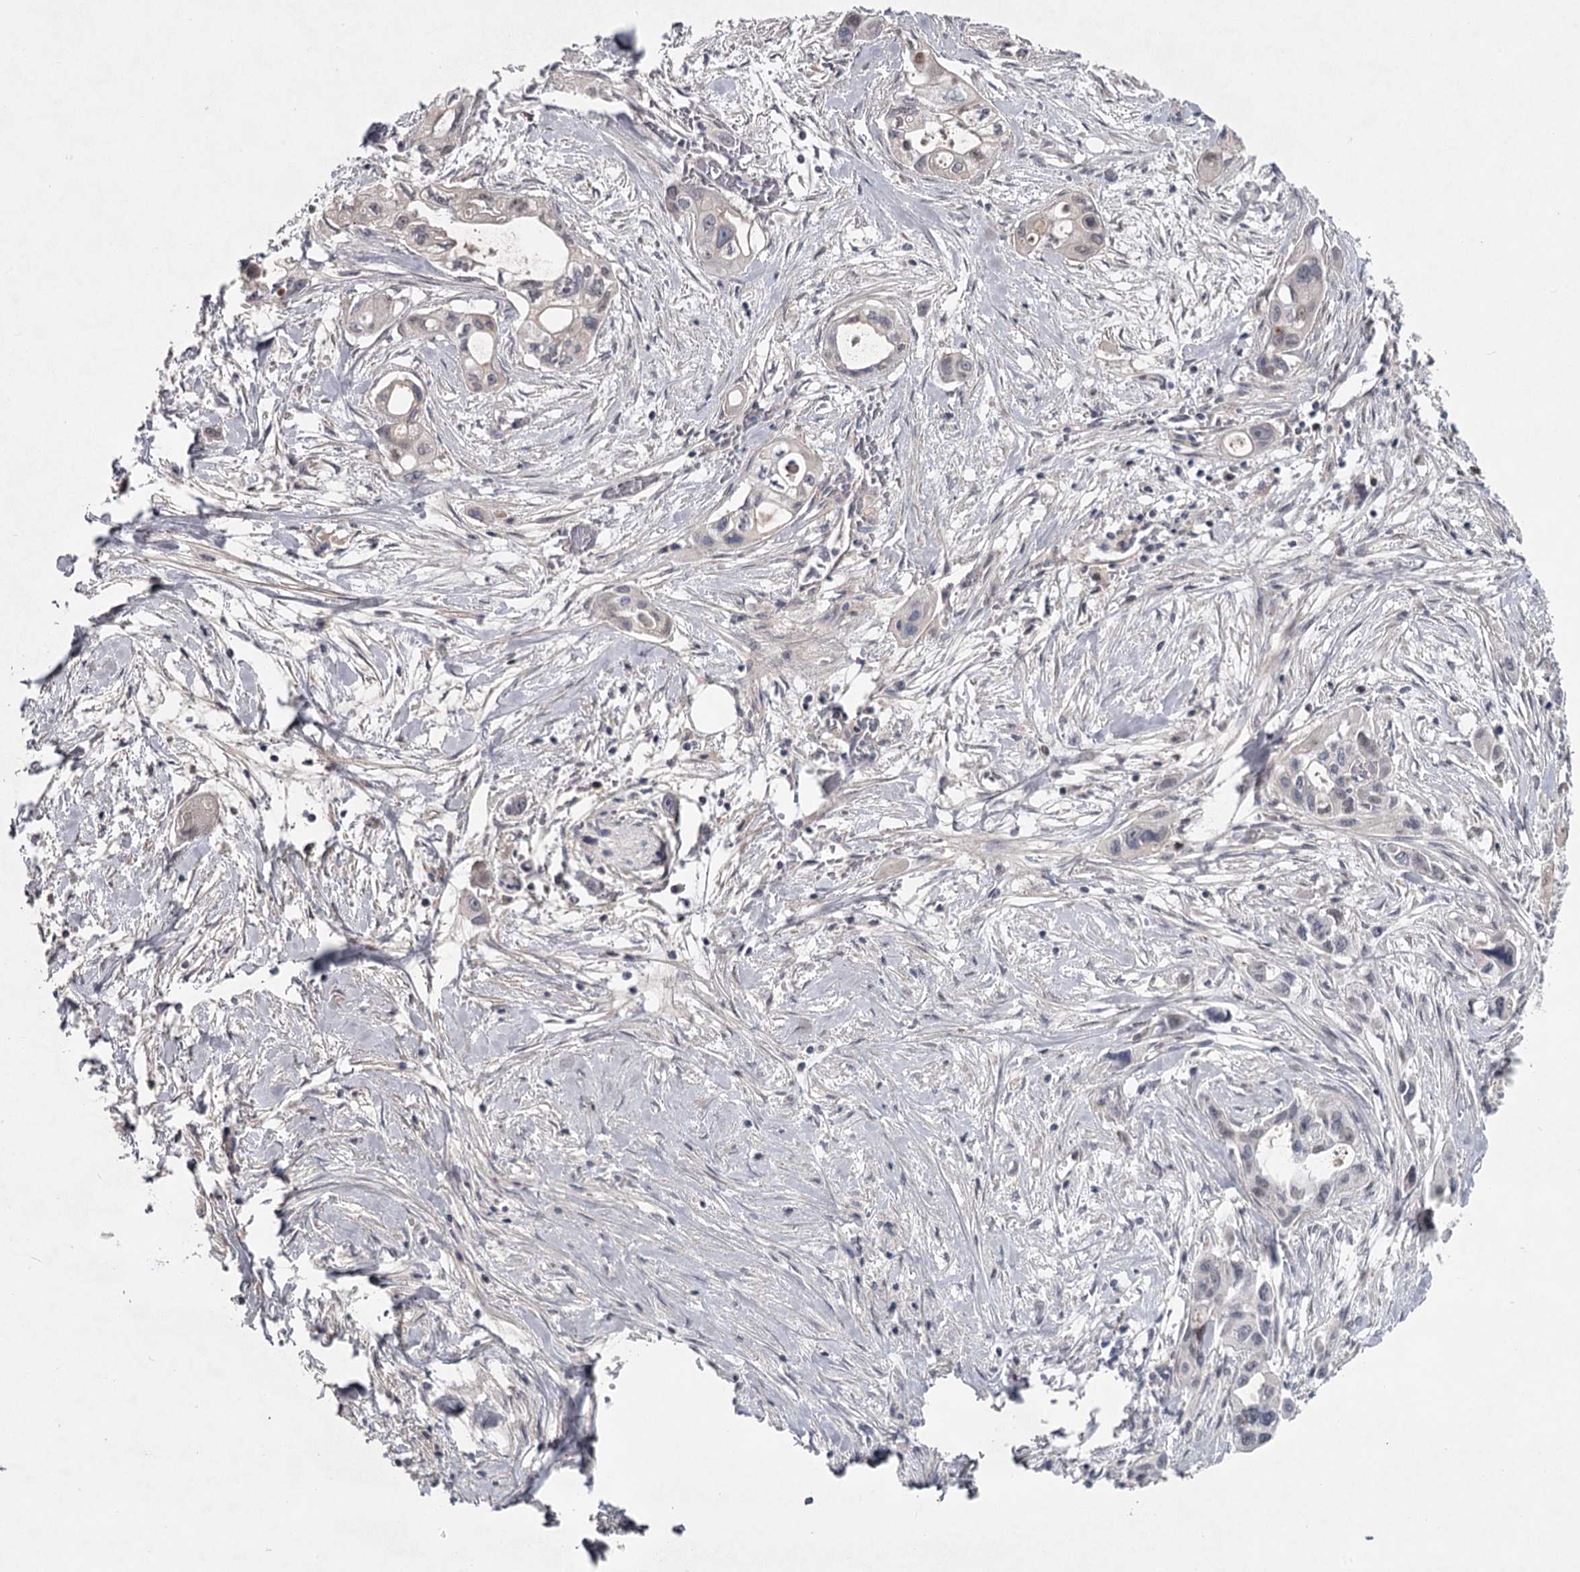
{"staining": {"intensity": "negative", "quantity": "none", "location": "none"}, "tissue": "pancreatic cancer", "cell_type": "Tumor cells", "image_type": "cancer", "snomed": [{"axis": "morphology", "description": "Adenocarcinoma, NOS"}, {"axis": "topography", "description": "Pancreas"}], "caption": "This is an IHC micrograph of human pancreatic cancer. There is no positivity in tumor cells.", "gene": "DHRS9", "patient": {"sex": "male", "age": 75}}